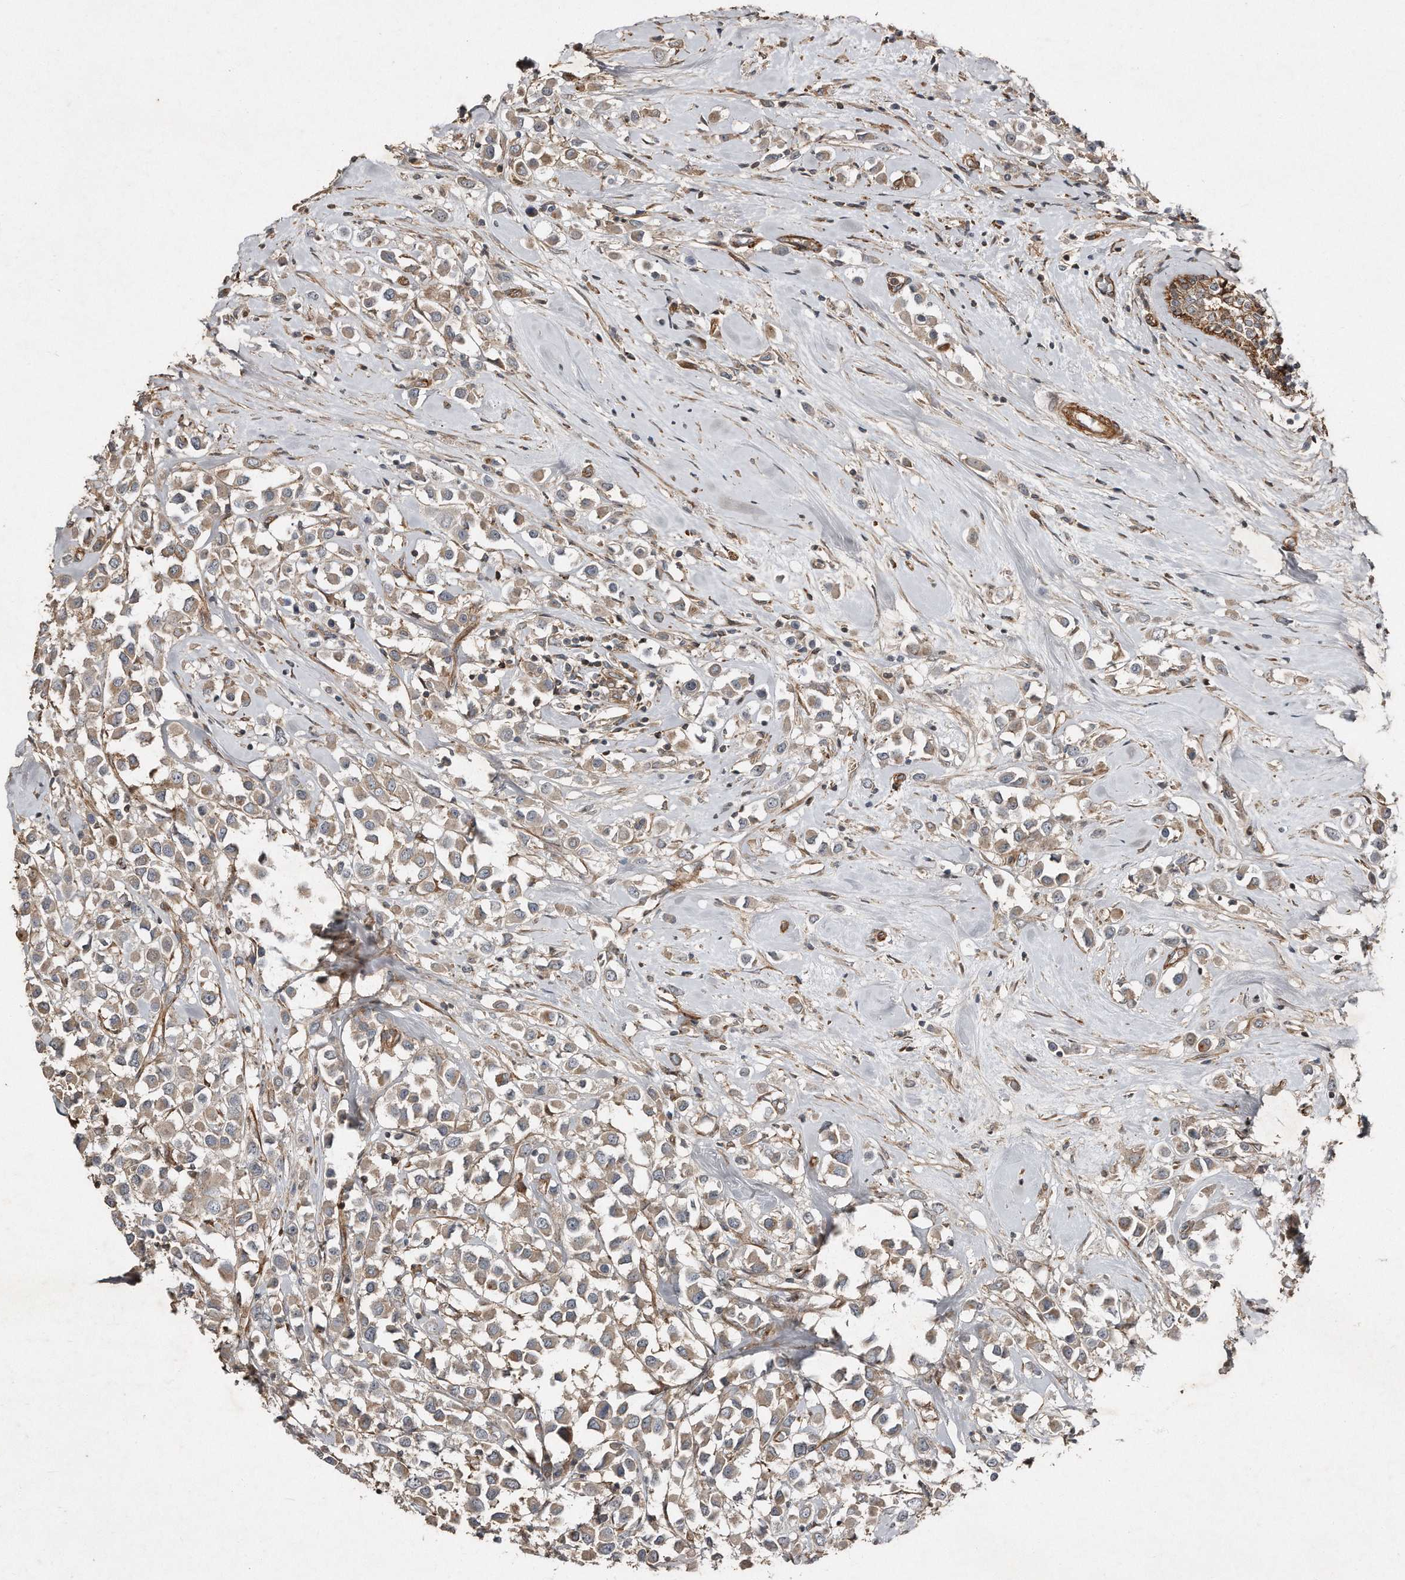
{"staining": {"intensity": "weak", "quantity": ">75%", "location": "cytoplasmic/membranous"}, "tissue": "breast cancer", "cell_type": "Tumor cells", "image_type": "cancer", "snomed": [{"axis": "morphology", "description": "Duct carcinoma"}, {"axis": "topography", "description": "Breast"}], "caption": "About >75% of tumor cells in breast cancer (infiltrating ductal carcinoma) demonstrate weak cytoplasmic/membranous protein expression as visualized by brown immunohistochemical staining.", "gene": "SNAP47", "patient": {"sex": "female", "age": 61}}